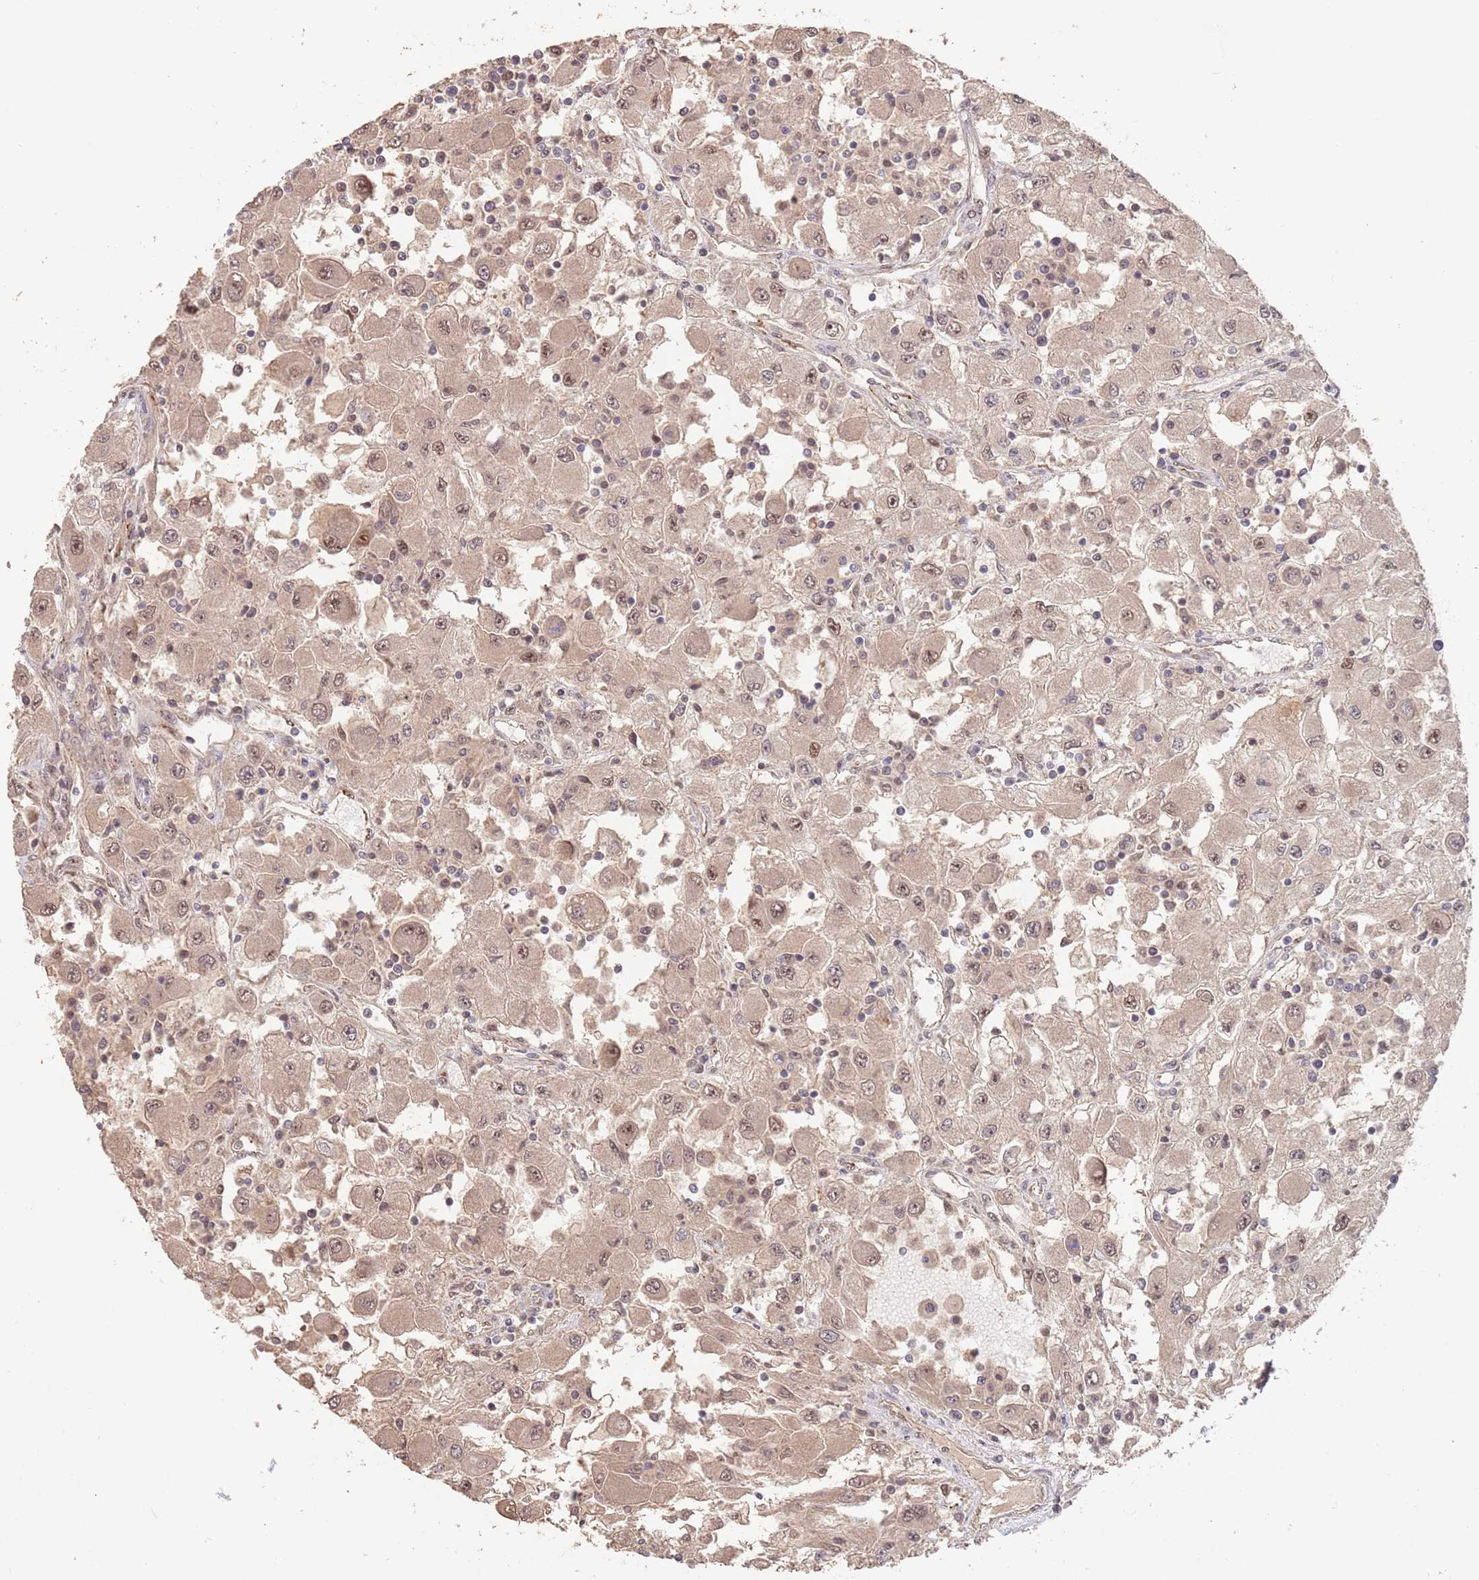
{"staining": {"intensity": "weak", "quantity": ">75%", "location": "cytoplasmic/membranous,nuclear"}, "tissue": "renal cancer", "cell_type": "Tumor cells", "image_type": "cancer", "snomed": [{"axis": "morphology", "description": "Adenocarcinoma, NOS"}, {"axis": "topography", "description": "Kidney"}], "caption": "The immunohistochemical stain shows weak cytoplasmic/membranous and nuclear positivity in tumor cells of adenocarcinoma (renal) tissue. Using DAB (3,3'-diaminobenzidine) (brown) and hematoxylin (blue) stains, captured at high magnification using brightfield microscopy.", "gene": "RFXANK", "patient": {"sex": "female", "age": 67}}